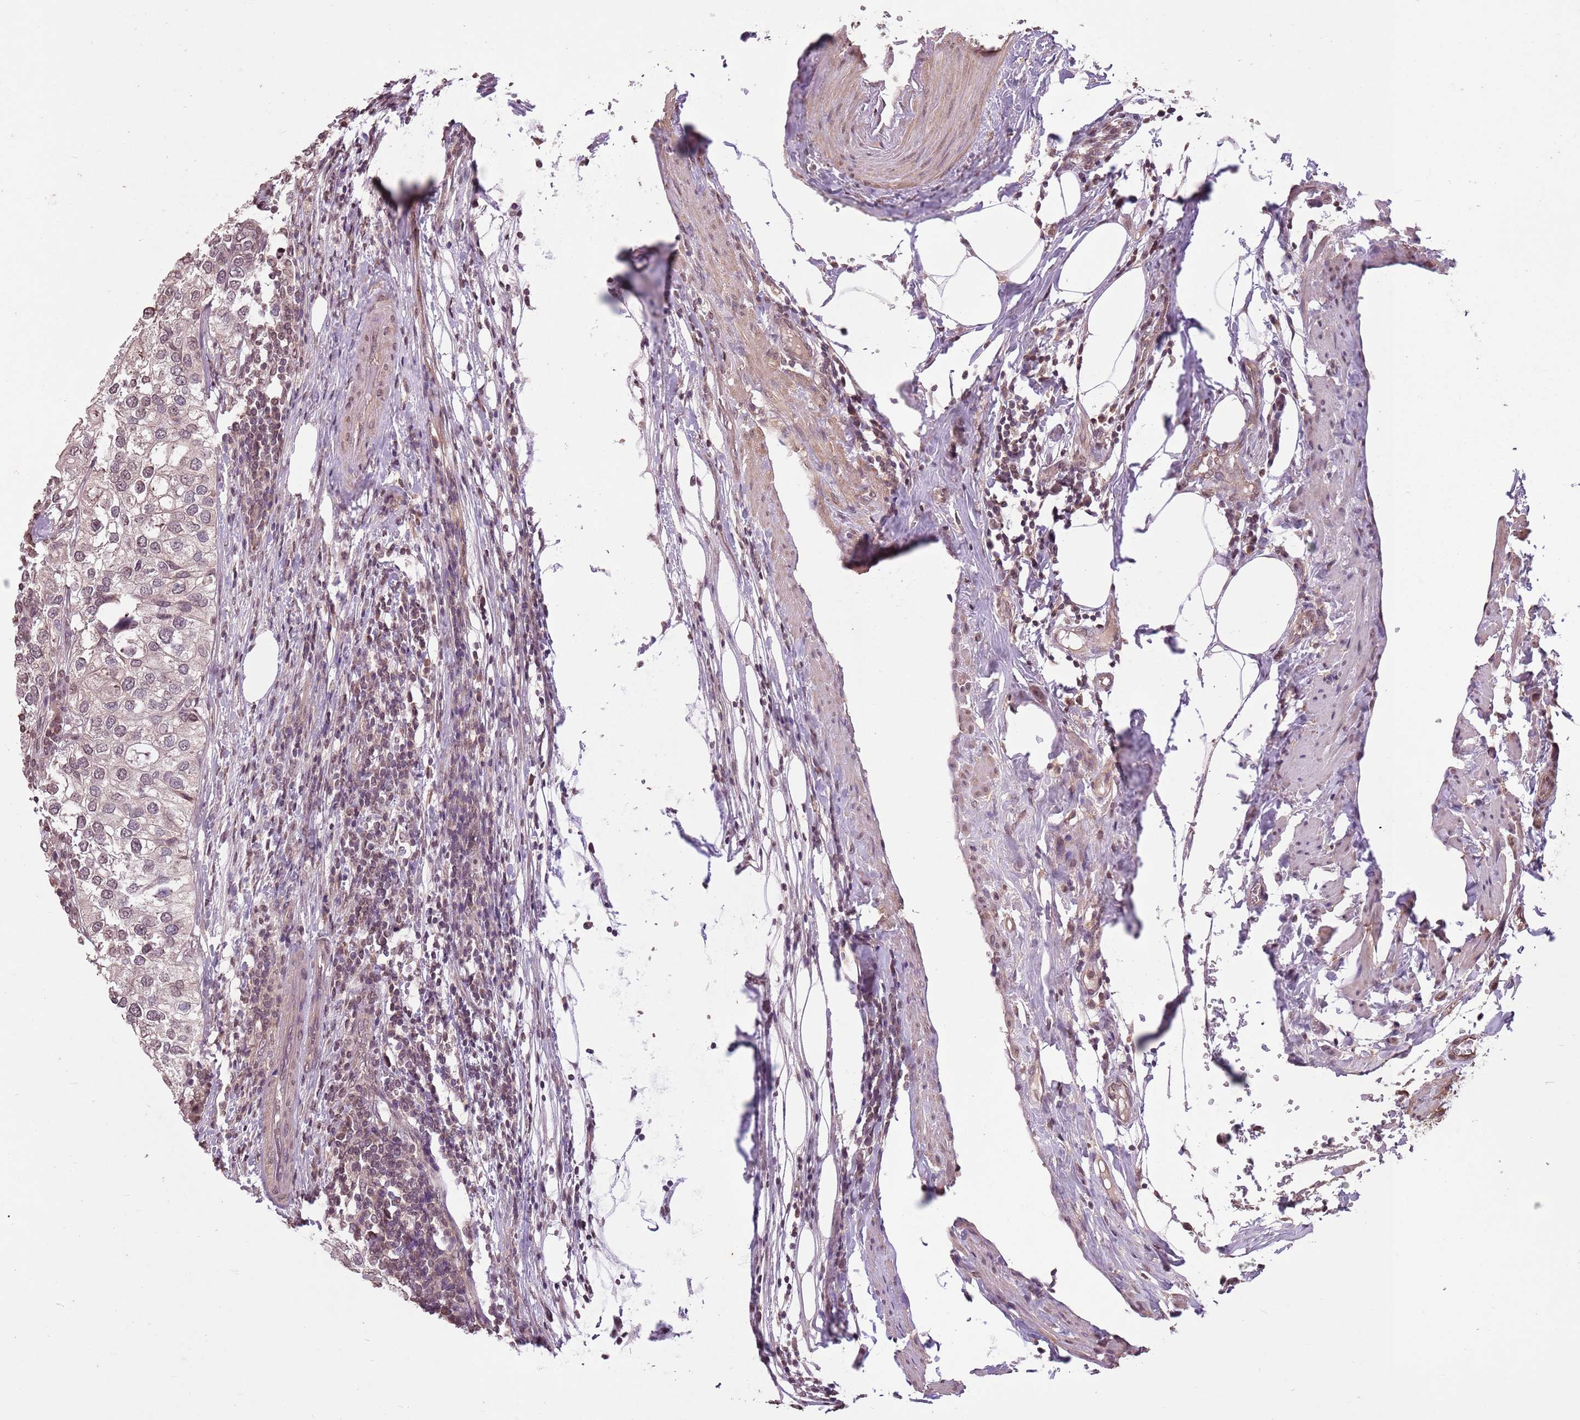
{"staining": {"intensity": "negative", "quantity": "none", "location": "none"}, "tissue": "urothelial cancer", "cell_type": "Tumor cells", "image_type": "cancer", "snomed": [{"axis": "morphology", "description": "Urothelial carcinoma, High grade"}, {"axis": "topography", "description": "Urinary bladder"}], "caption": "Tumor cells are negative for brown protein staining in urothelial cancer. Brightfield microscopy of immunohistochemistry stained with DAB (3,3'-diaminobenzidine) (brown) and hematoxylin (blue), captured at high magnification.", "gene": "CAPN9", "patient": {"sex": "male", "age": 64}}